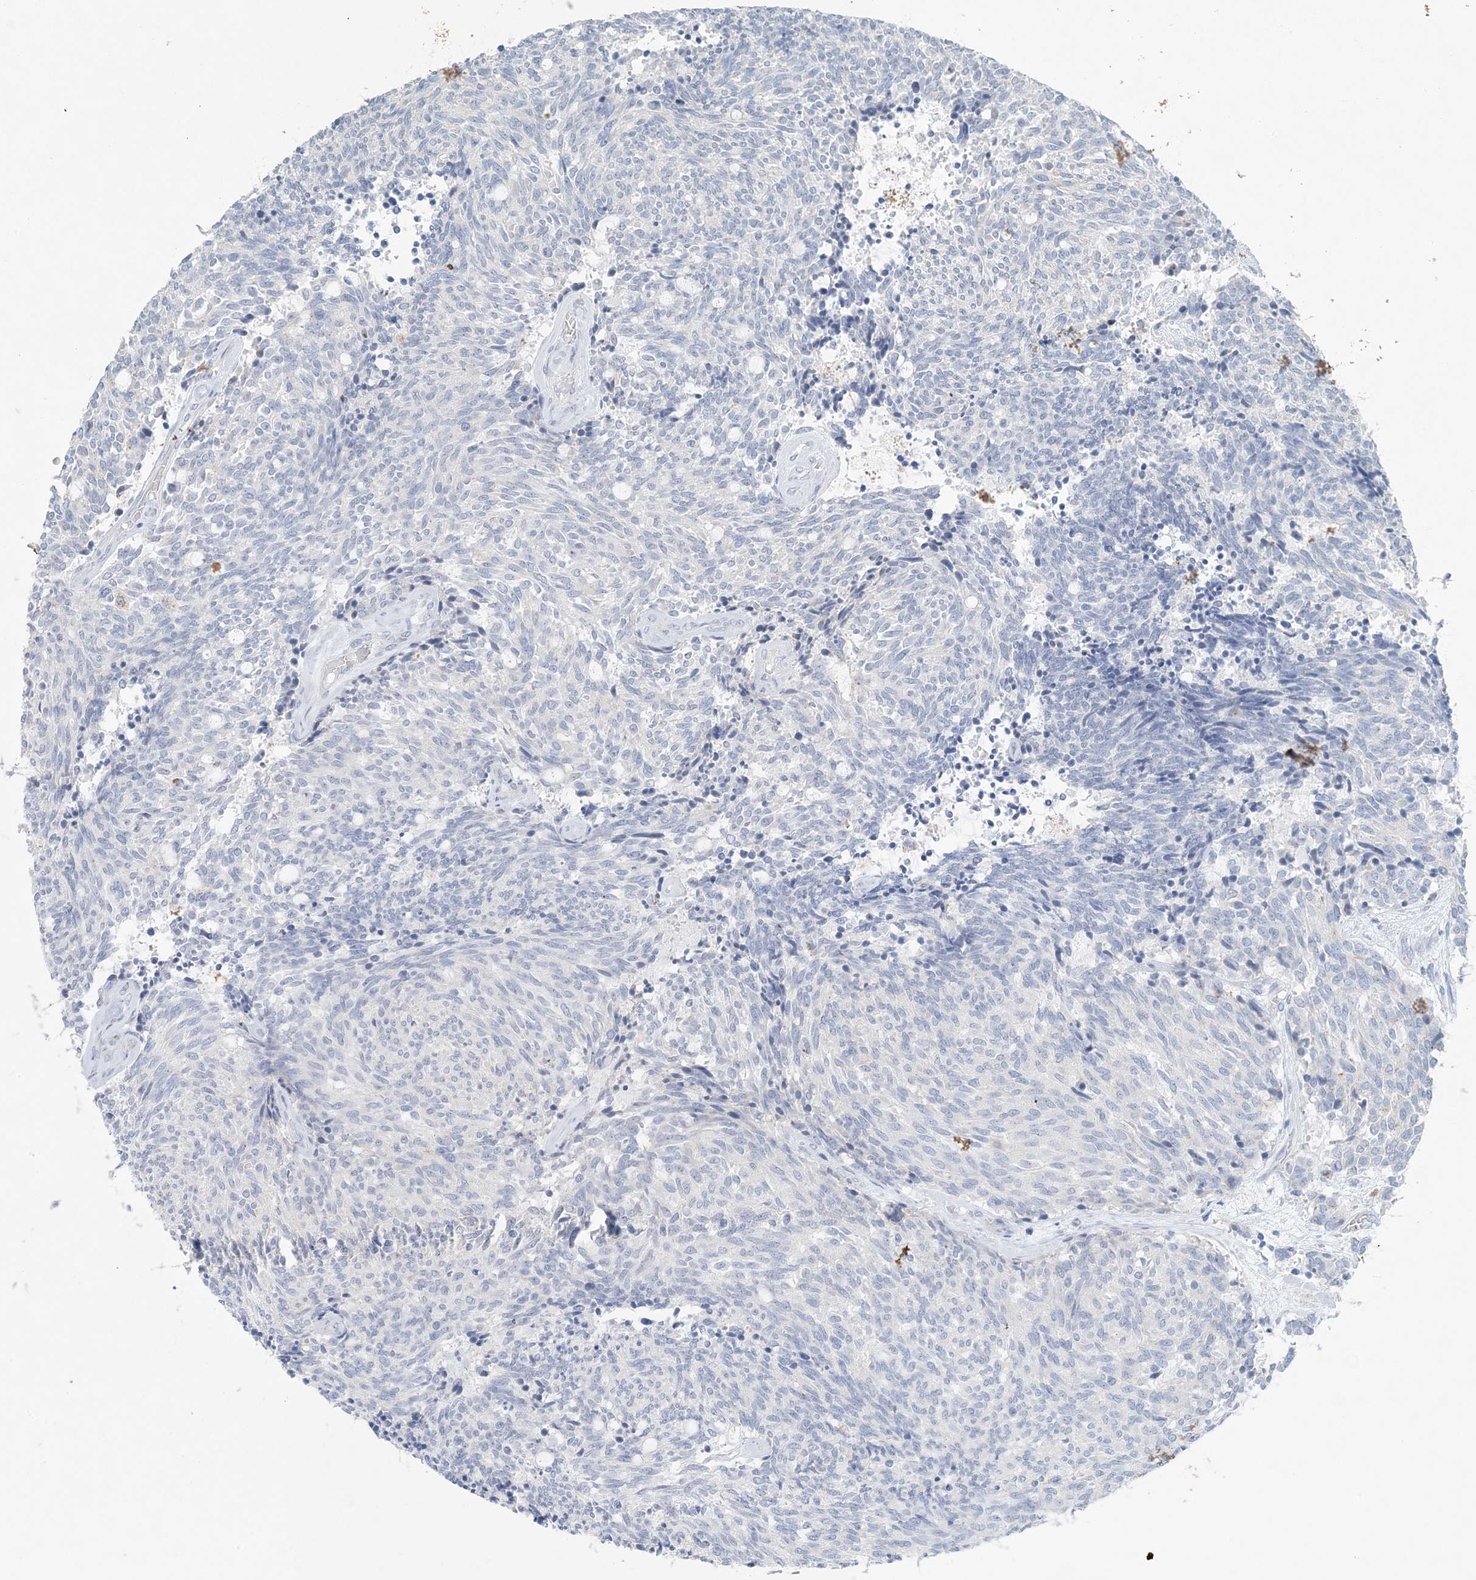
{"staining": {"intensity": "negative", "quantity": "none", "location": "none"}, "tissue": "carcinoid", "cell_type": "Tumor cells", "image_type": "cancer", "snomed": [{"axis": "morphology", "description": "Carcinoid, malignant, NOS"}, {"axis": "topography", "description": "Pancreas"}], "caption": "Immunohistochemistry (IHC) photomicrograph of neoplastic tissue: human carcinoid stained with DAB (3,3'-diaminobenzidine) shows no significant protein expression in tumor cells.", "gene": "GABRG1", "patient": {"sex": "female", "age": 54}}